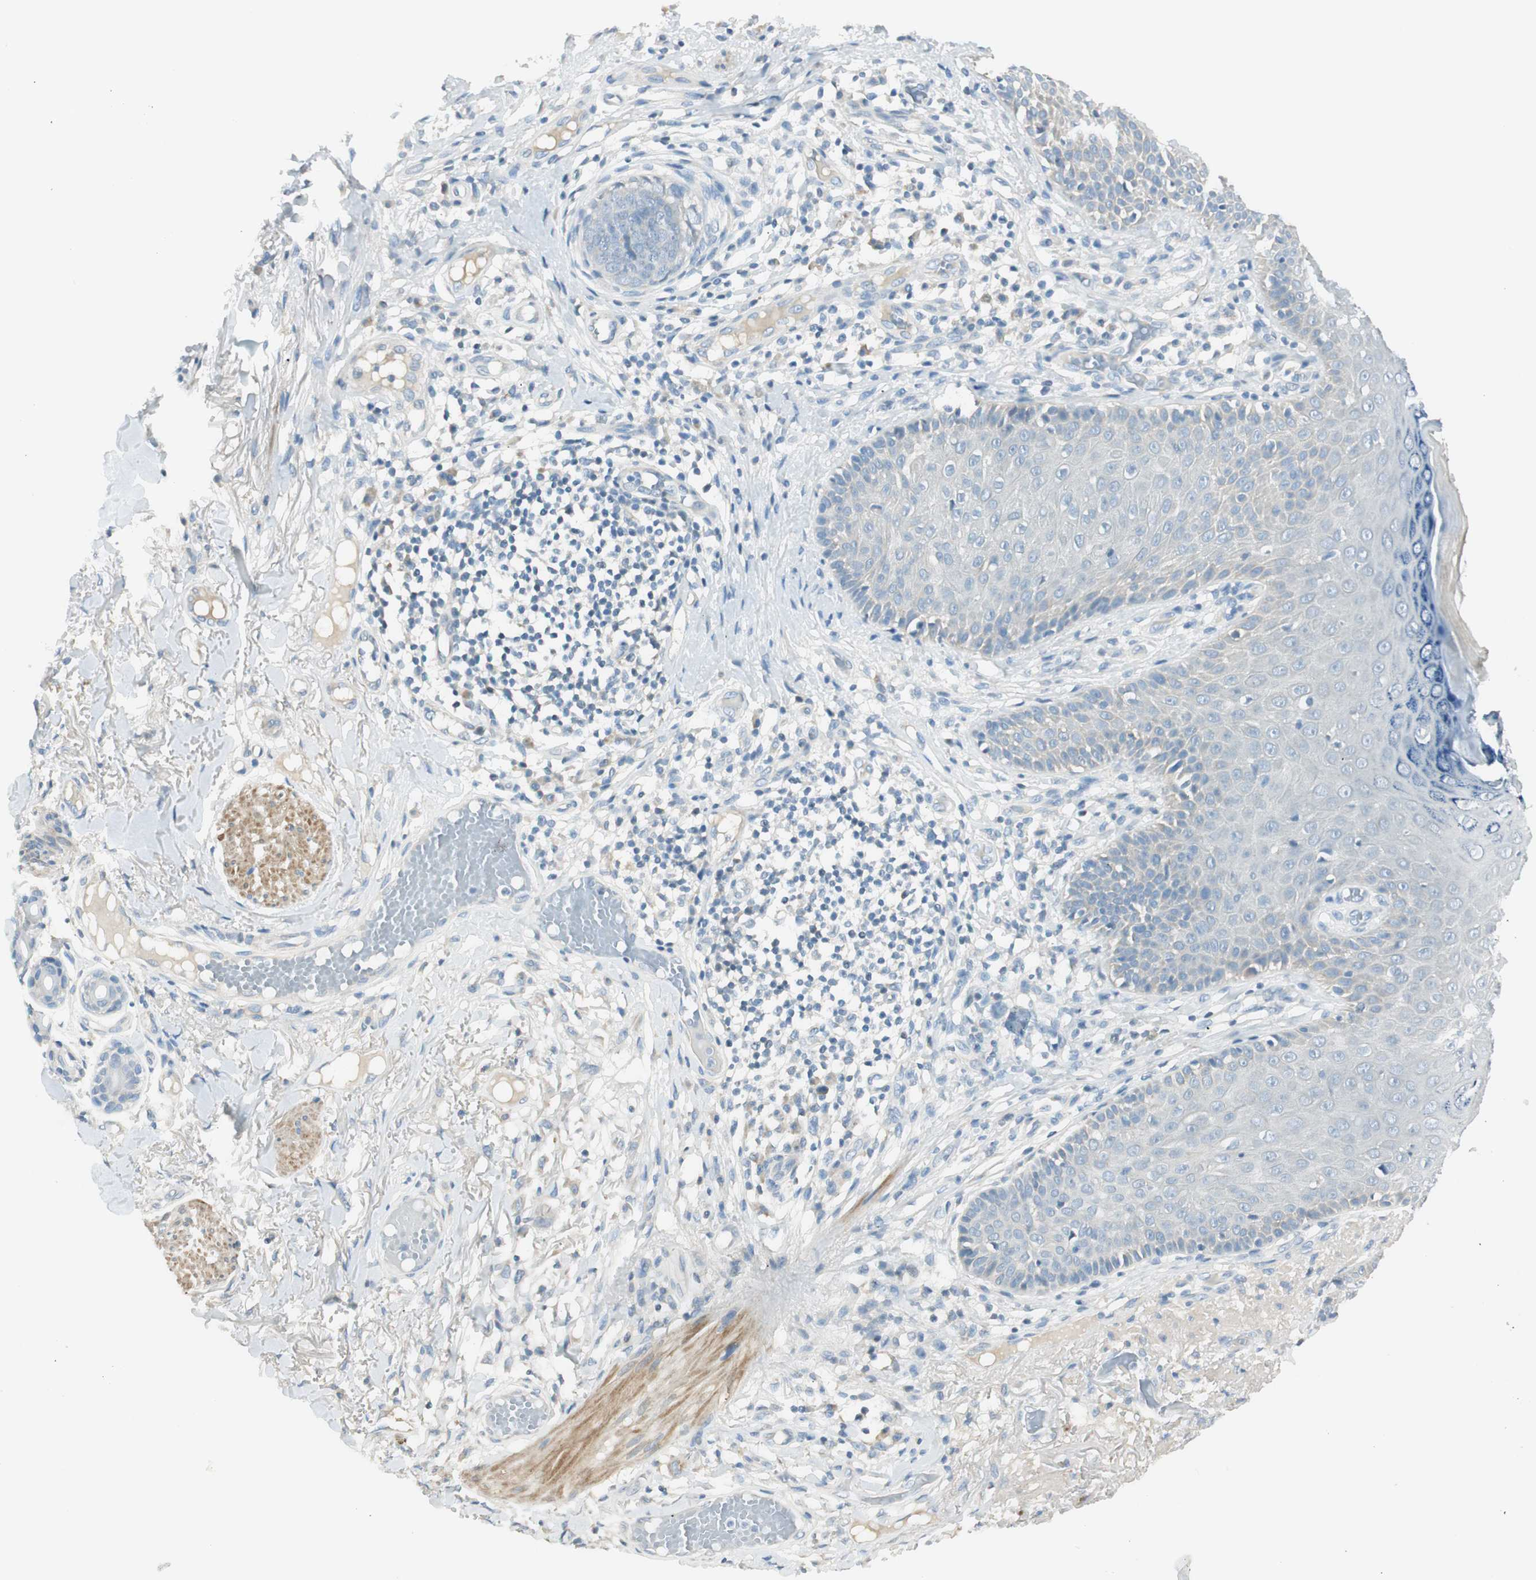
{"staining": {"intensity": "negative", "quantity": "none", "location": "none"}, "tissue": "skin cancer", "cell_type": "Tumor cells", "image_type": "cancer", "snomed": [{"axis": "morphology", "description": "Normal tissue, NOS"}, {"axis": "morphology", "description": "Basal cell carcinoma"}, {"axis": "topography", "description": "Skin"}], "caption": "Human skin basal cell carcinoma stained for a protein using IHC exhibits no expression in tumor cells.", "gene": "TACR3", "patient": {"sex": "male", "age": 52}}